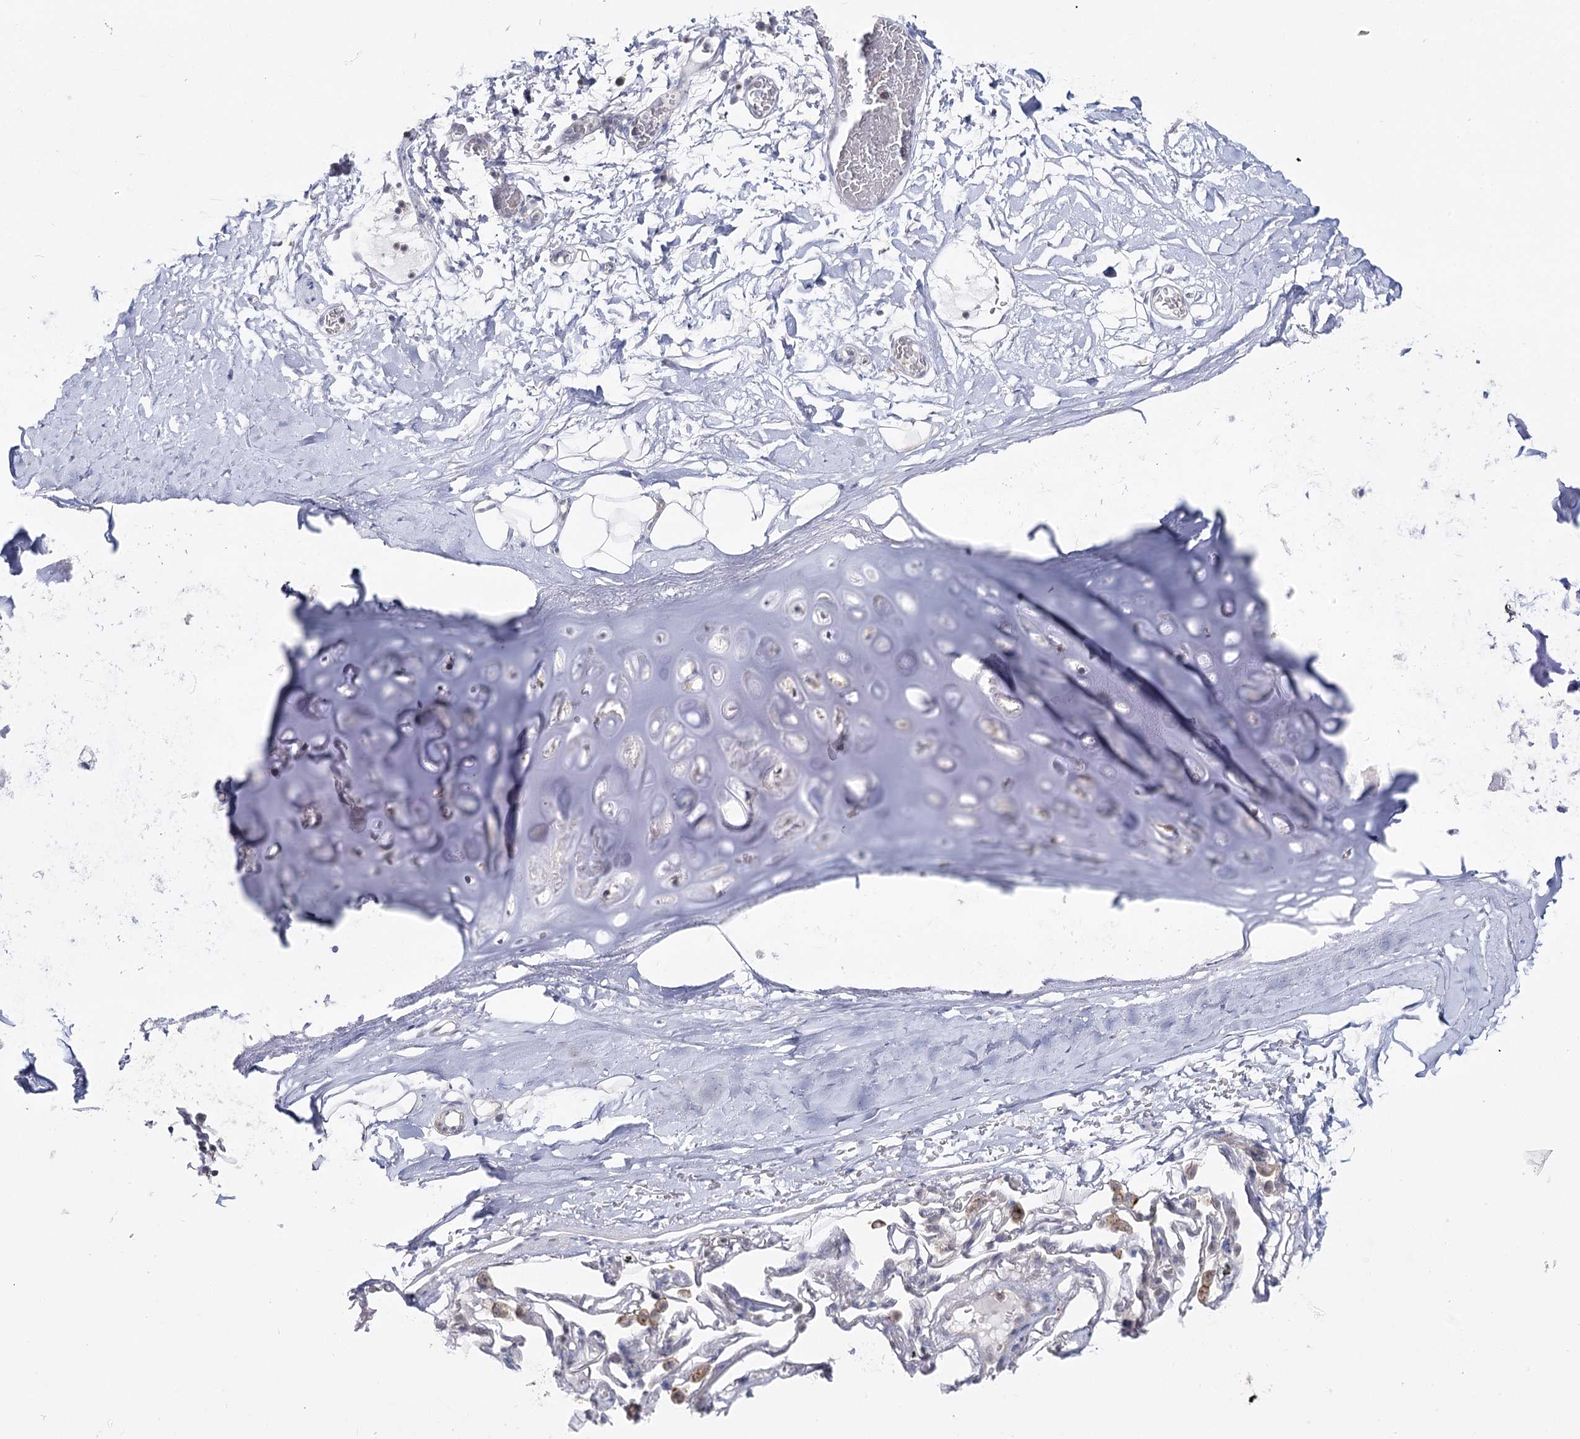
{"staining": {"intensity": "negative", "quantity": "none", "location": "none"}, "tissue": "adipose tissue", "cell_type": "Adipocytes", "image_type": "normal", "snomed": [{"axis": "morphology", "description": "Normal tissue, NOS"}, {"axis": "topography", "description": "Lymph node"}, {"axis": "topography", "description": "Bronchus"}], "caption": "High power microscopy histopathology image of an immunohistochemistry micrograph of unremarkable adipose tissue, revealing no significant staining in adipocytes. Brightfield microscopy of immunohistochemistry (IHC) stained with DAB (brown) and hematoxylin (blue), captured at high magnification.", "gene": "ZC3H8", "patient": {"sex": "male", "age": 63}}